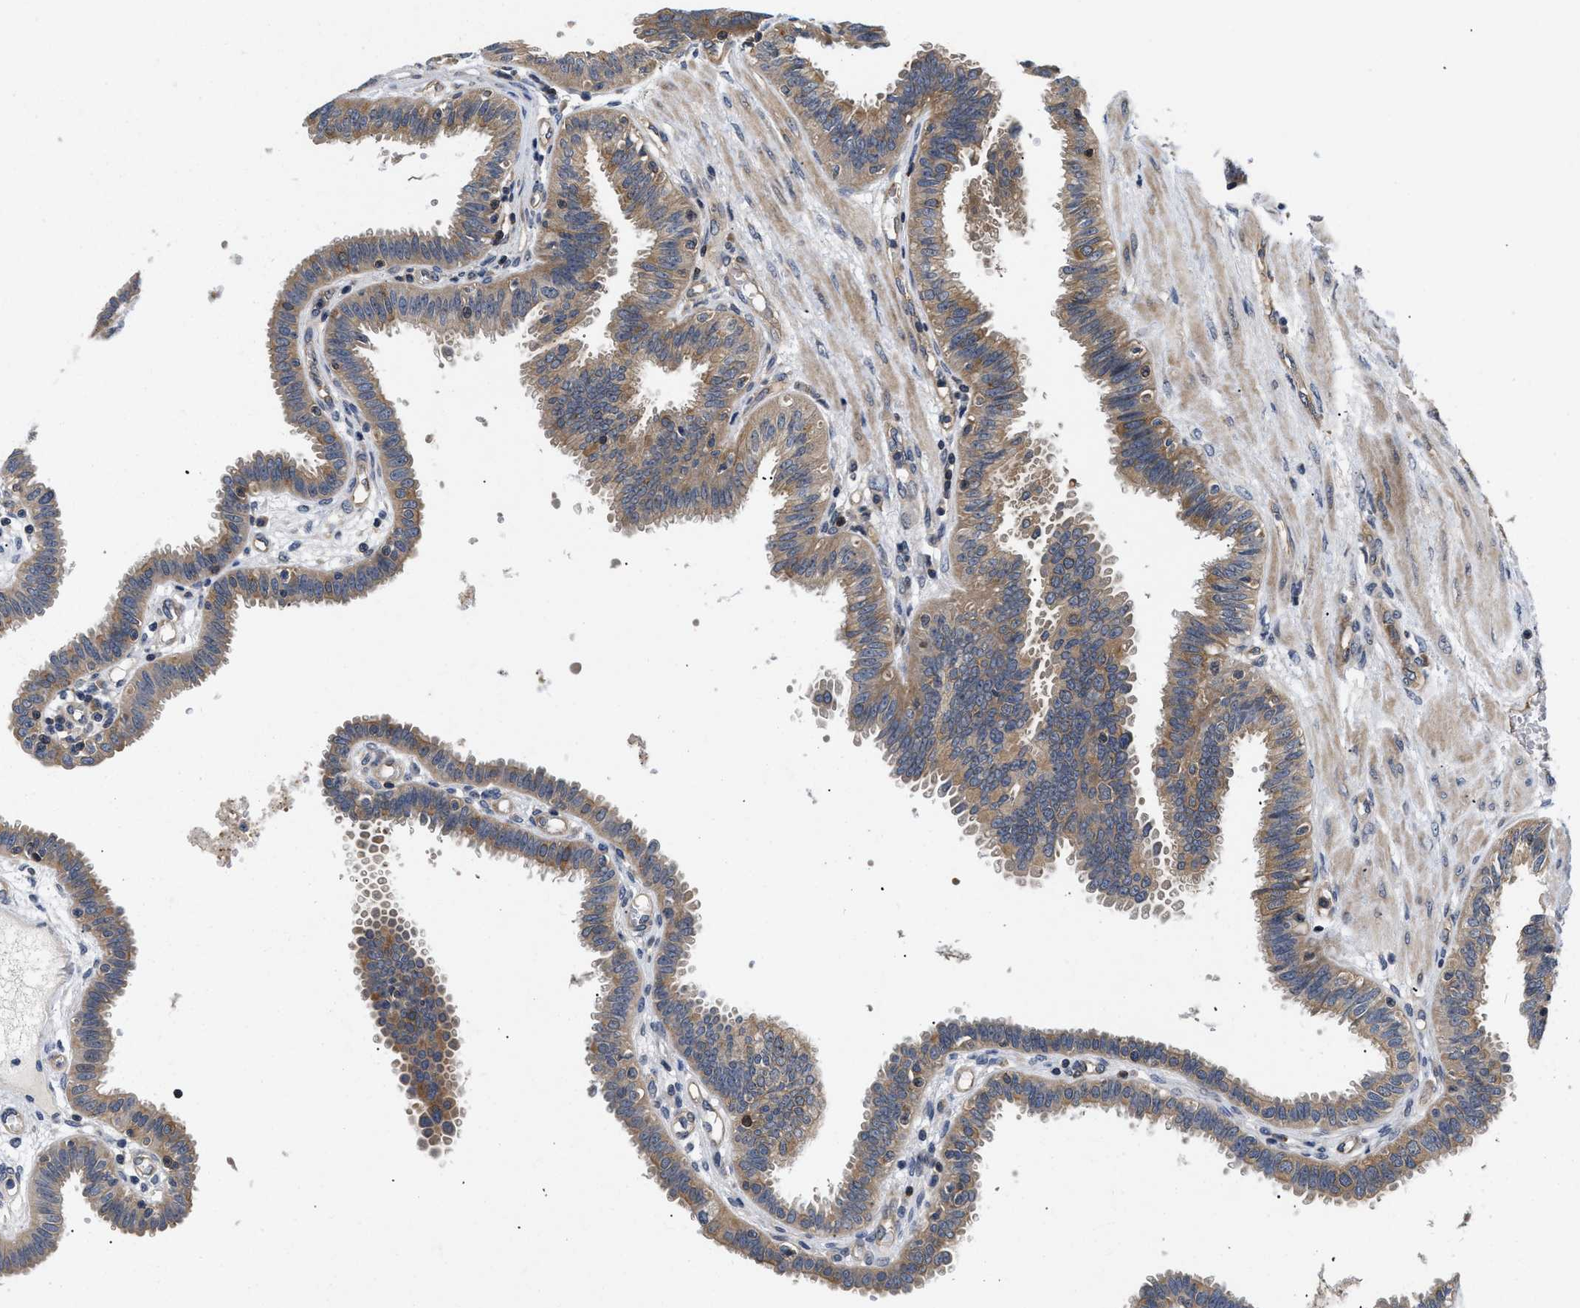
{"staining": {"intensity": "moderate", "quantity": ">75%", "location": "cytoplasmic/membranous"}, "tissue": "fallopian tube", "cell_type": "Glandular cells", "image_type": "normal", "snomed": [{"axis": "morphology", "description": "Normal tissue, NOS"}, {"axis": "topography", "description": "Fallopian tube"}], "caption": "Brown immunohistochemical staining in normal fallopian tube reveals moderate cytoplasmic/membranous expression in approximately >75% of glandular cells.", "gene": "HMGCR", "patient": {"sex": "female", "age": 32}}